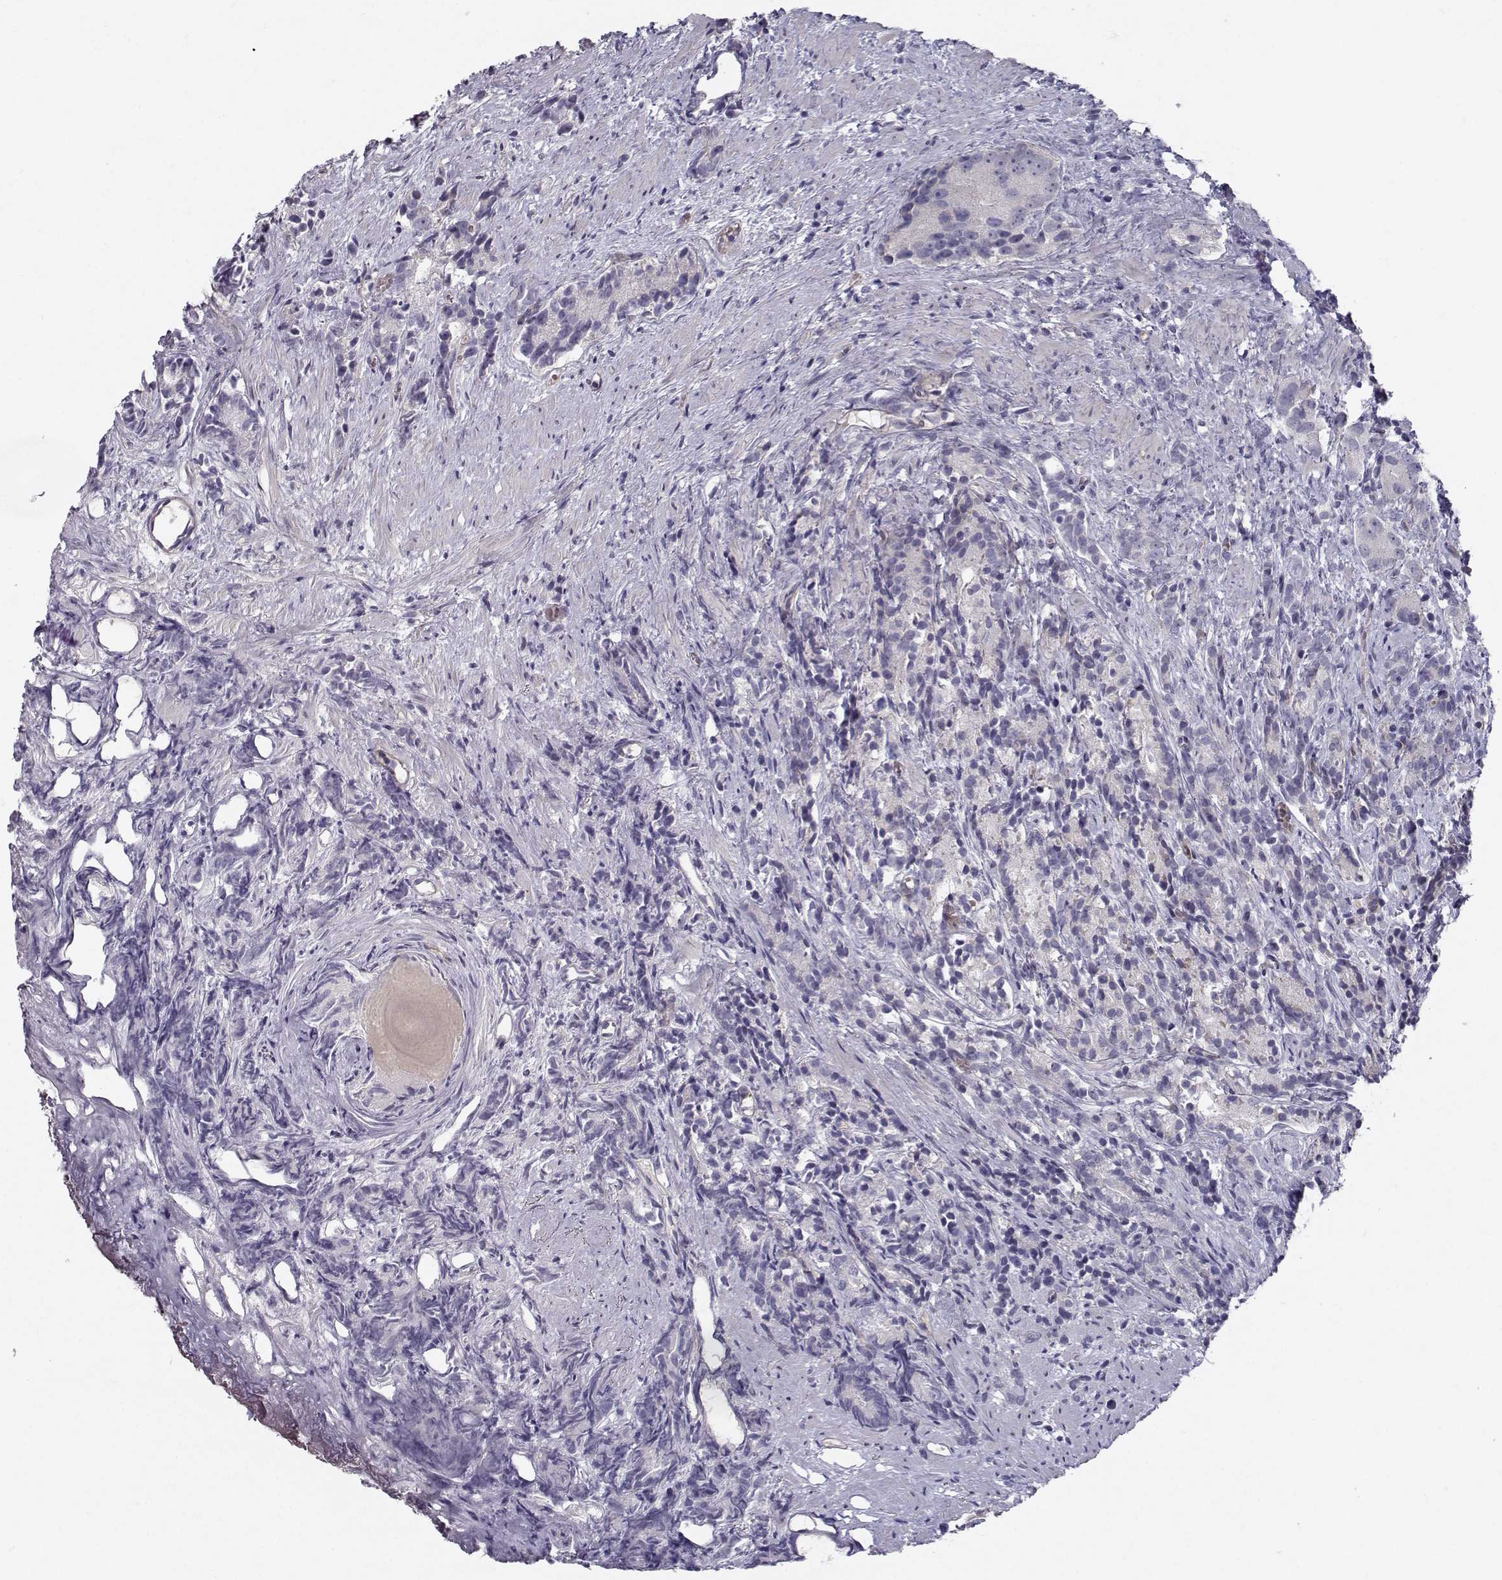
{"staining": {"intensity": "negative", "quantity": "none", "location": "none"}, "tissue": "prostate cancer", "cell_type": "Tumor cells", "image_type": "cancer", "snomed": [{"axis": "morphology", "description": "Adenocarcinoma, High grade"}, {"axis": "topography", "description": "Prostate"}], "caption": "Tumor cells show no significant staining in prostate cancer (high-grade adenocarcinoma).", "gene": "OPRD1", "patient": {"sex": "male", "age": 90}}